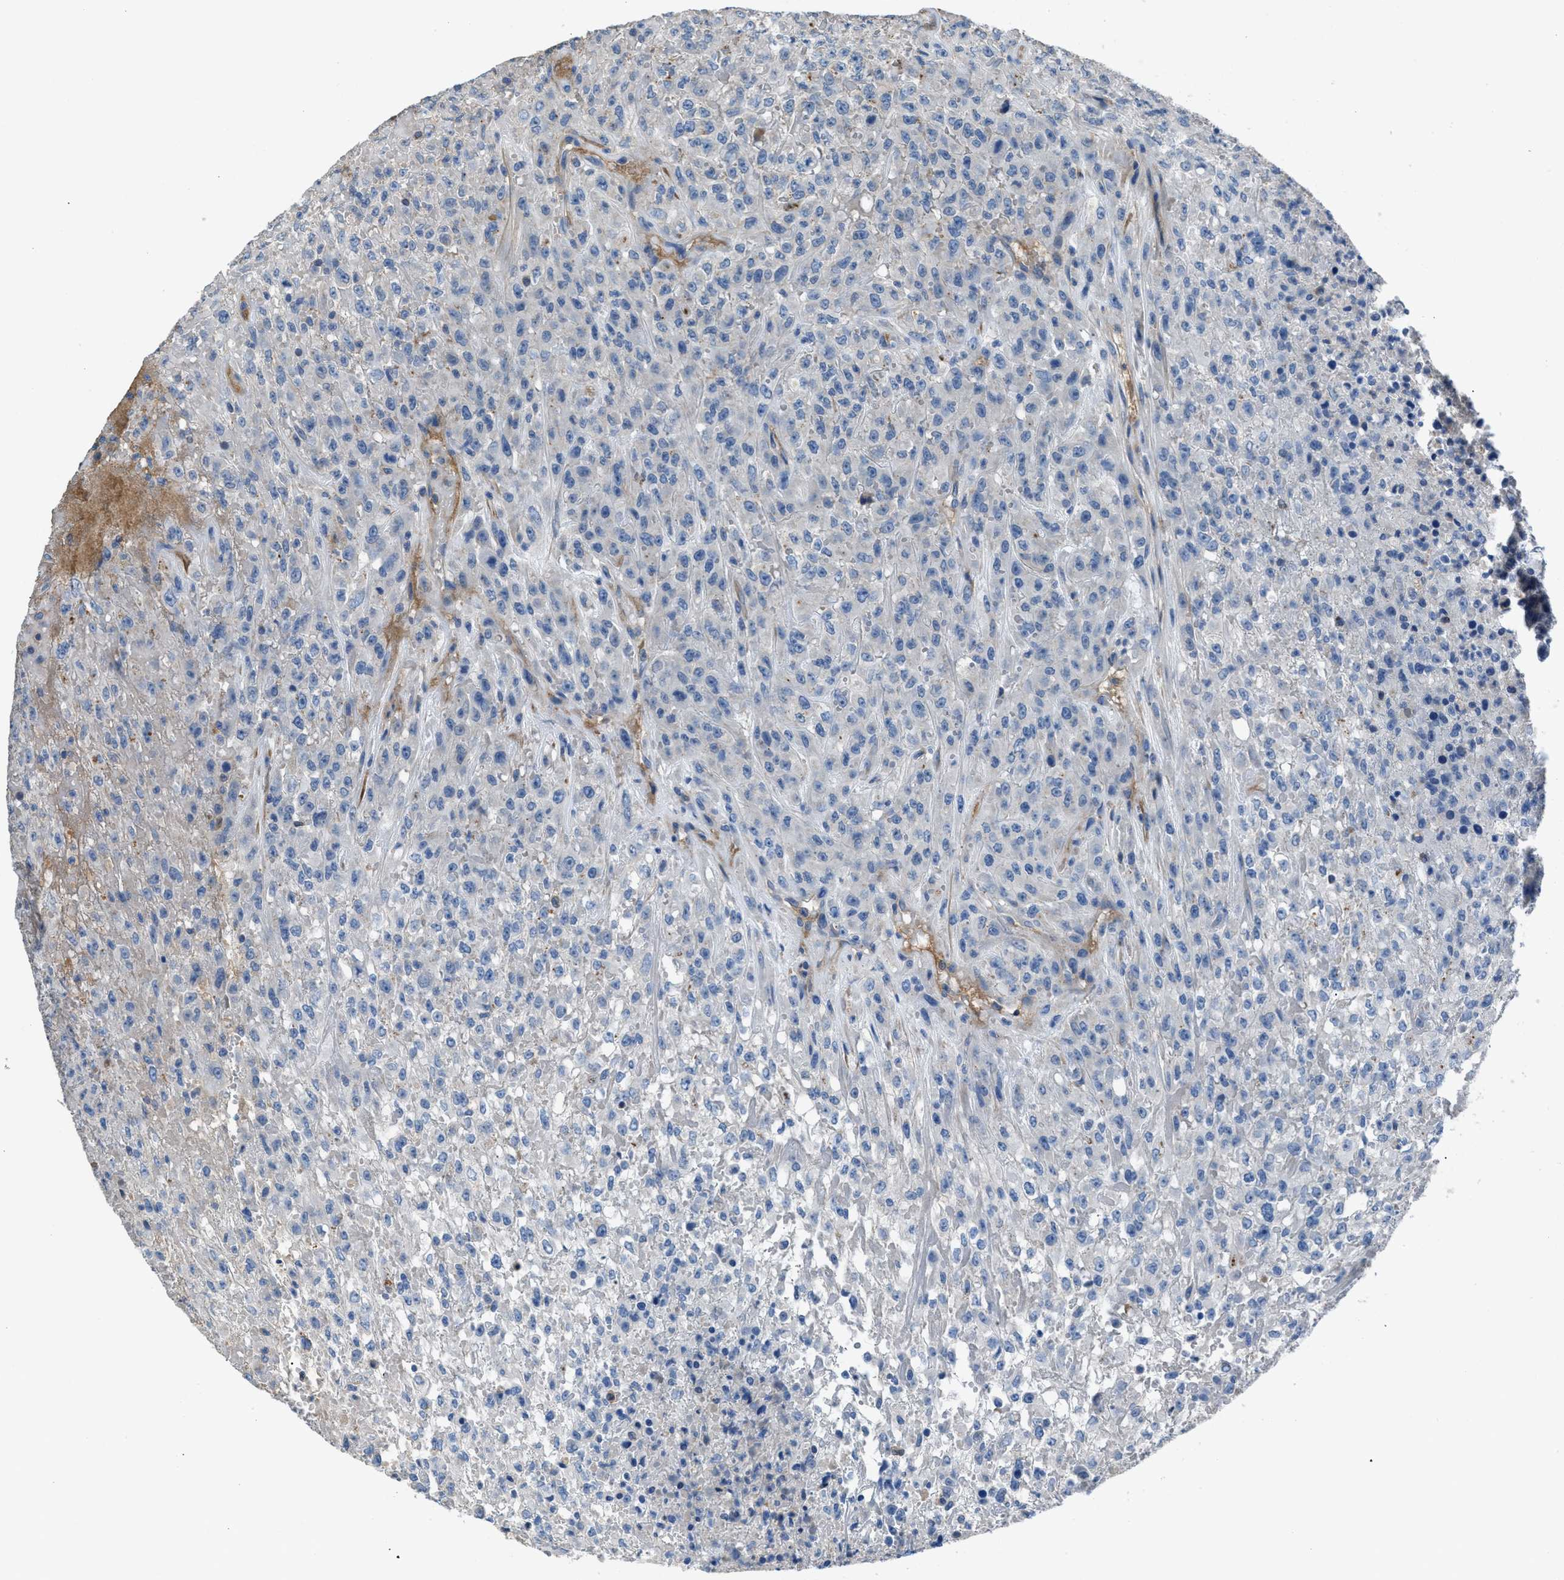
{"staining": {"intensity": "negative", "quantity": "none", "location": "none"}, "tissue": "urothelial cancer", "cell_type": "Tumor cells", "image_type": "cancer", "snomed": [{"axis": "morphology", "description": "Urothelial carcinoma, High grade"}, {"axis": "topography", "description": "Urinary bladder"}], "caption": "Human urothelial carcinoma (high-grade) stained for a protein using immunohistochemistry displays no staining in tumor cells.", "gene": "SGCZ", "patient": {"sex": "male", "age": 46}}